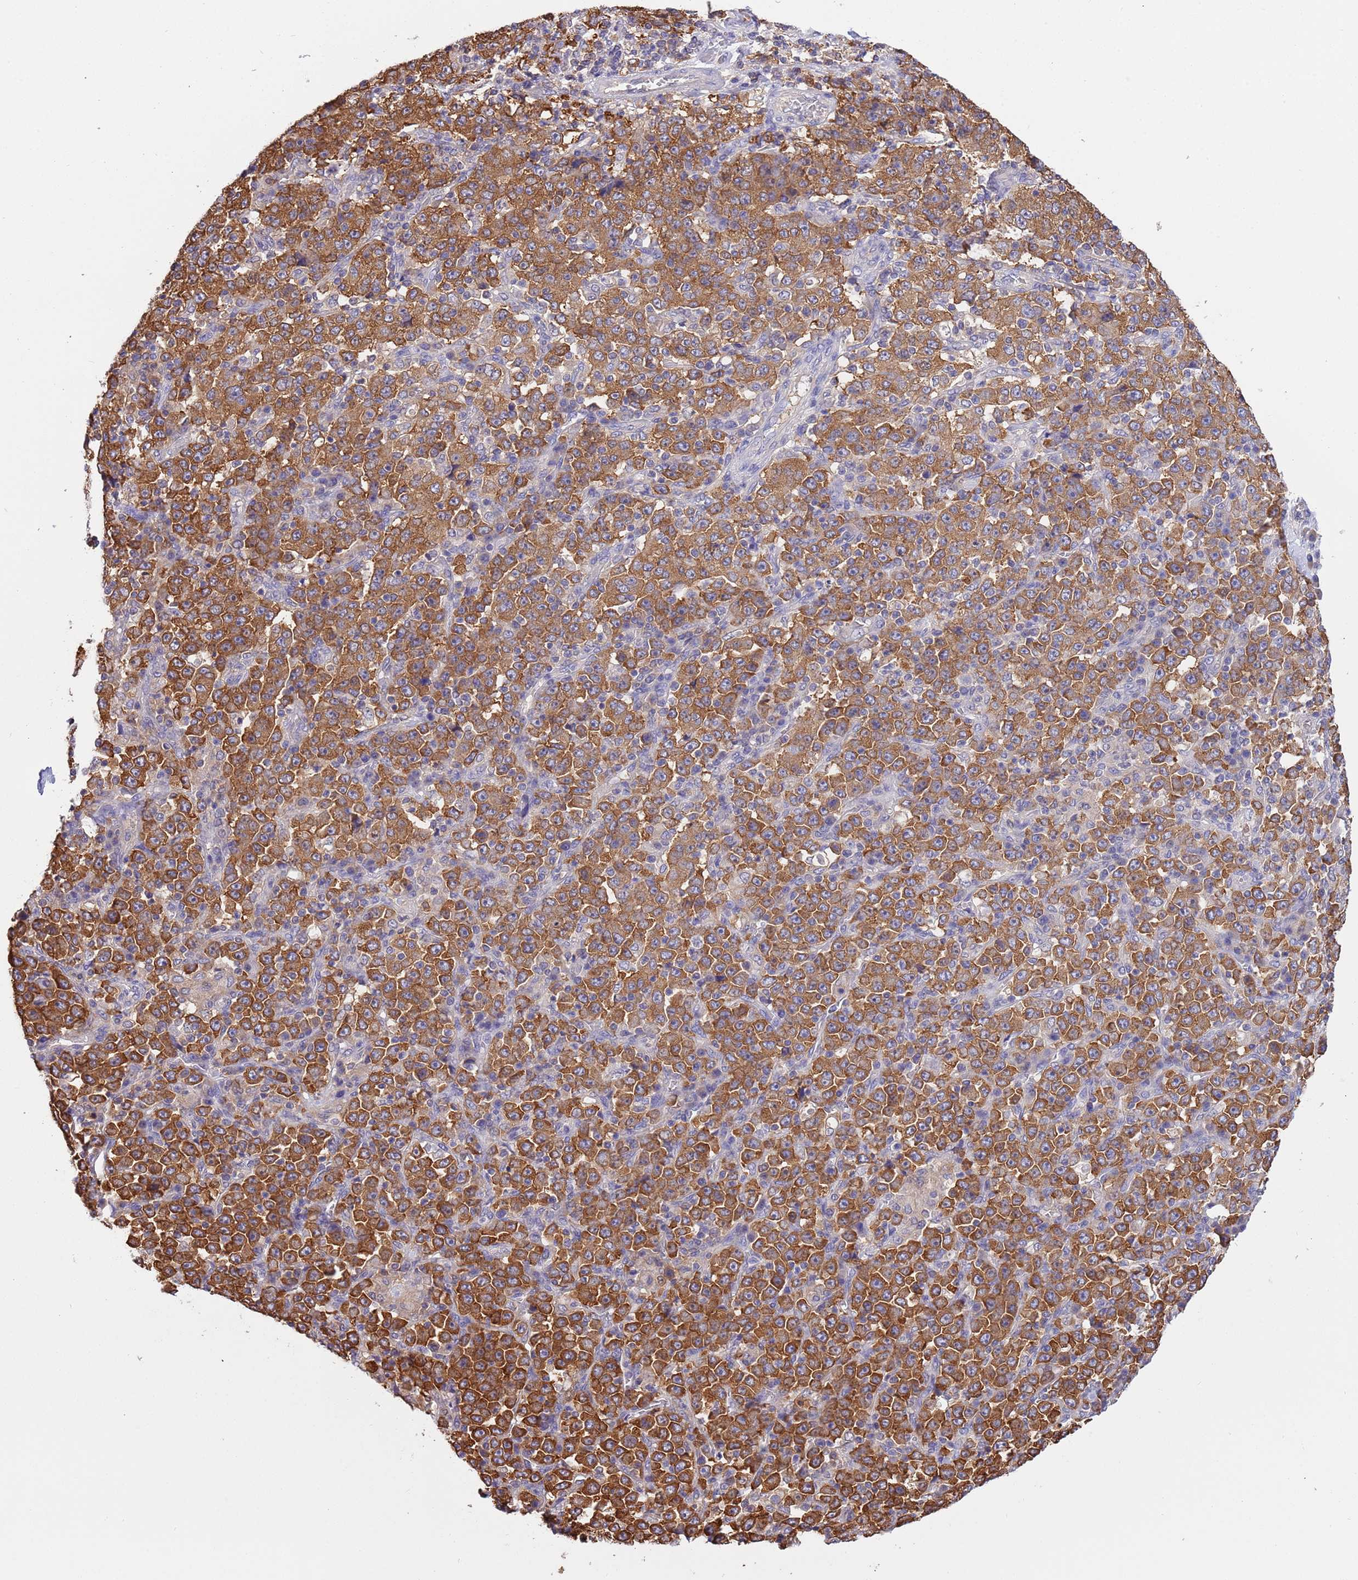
{"staining": {"intensity": "strong", "quantity": ">75%", "location": "cytoplasmic/membranous"}, "tissue": "stomach cancer", "cell_type": "Tumor cells", "image_type": "cancer", "snomed": [{"axis": "morphology", "description": "Normal tissue, NOS"}, {"axis": "morphology", "description": "Adenocarcinoma, NOS"}, {"axis": "topography", "description": "Stomach, upper"}, {"axis": "topography", "description": "Stomach"}], "caption": "Adenocarcinoma (stomach) stained with a brown dye reveals strong cytoplasmic/membranous positive staining in about >75% of tumor cells.", "gene": "STIP1", "patient": {"sex": "male", "age": 59}}